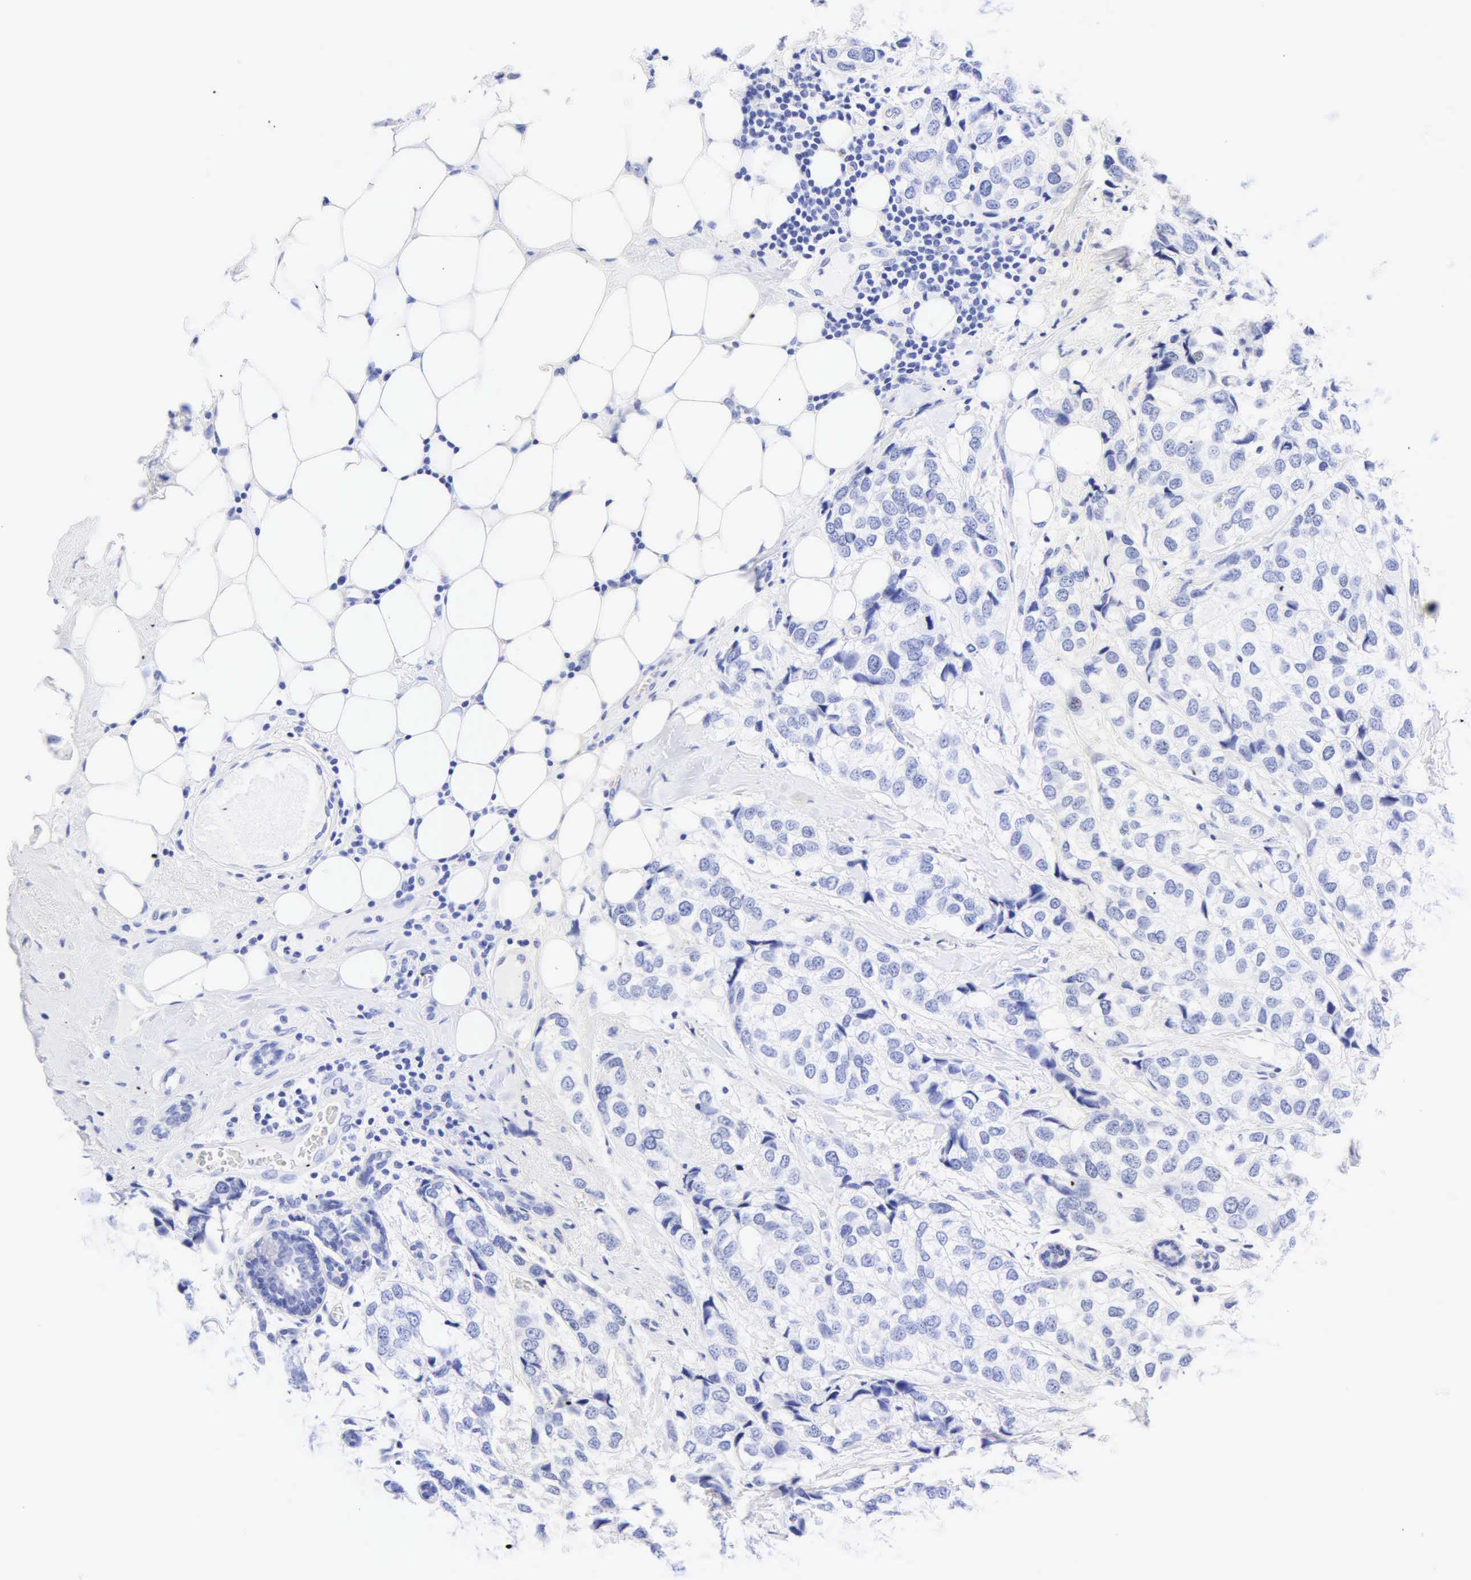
{"staining": {"intensity": "negative", "quantity": "none", "location": "none"}, "tissue": "breast cancer", "cell_type": "Tumor cells", "image_type": "cancer", "snomed": [{"axis": "morphology", "description": "Duct carcinoma"}, {"axis": "topography", "description": "Breast"}], "caption": "Breast cancer stained for a protein using immunohistochemistry displays no expression tumor cells.", "gene": "DES", "patient": {"sex": "female", "age": 68}}